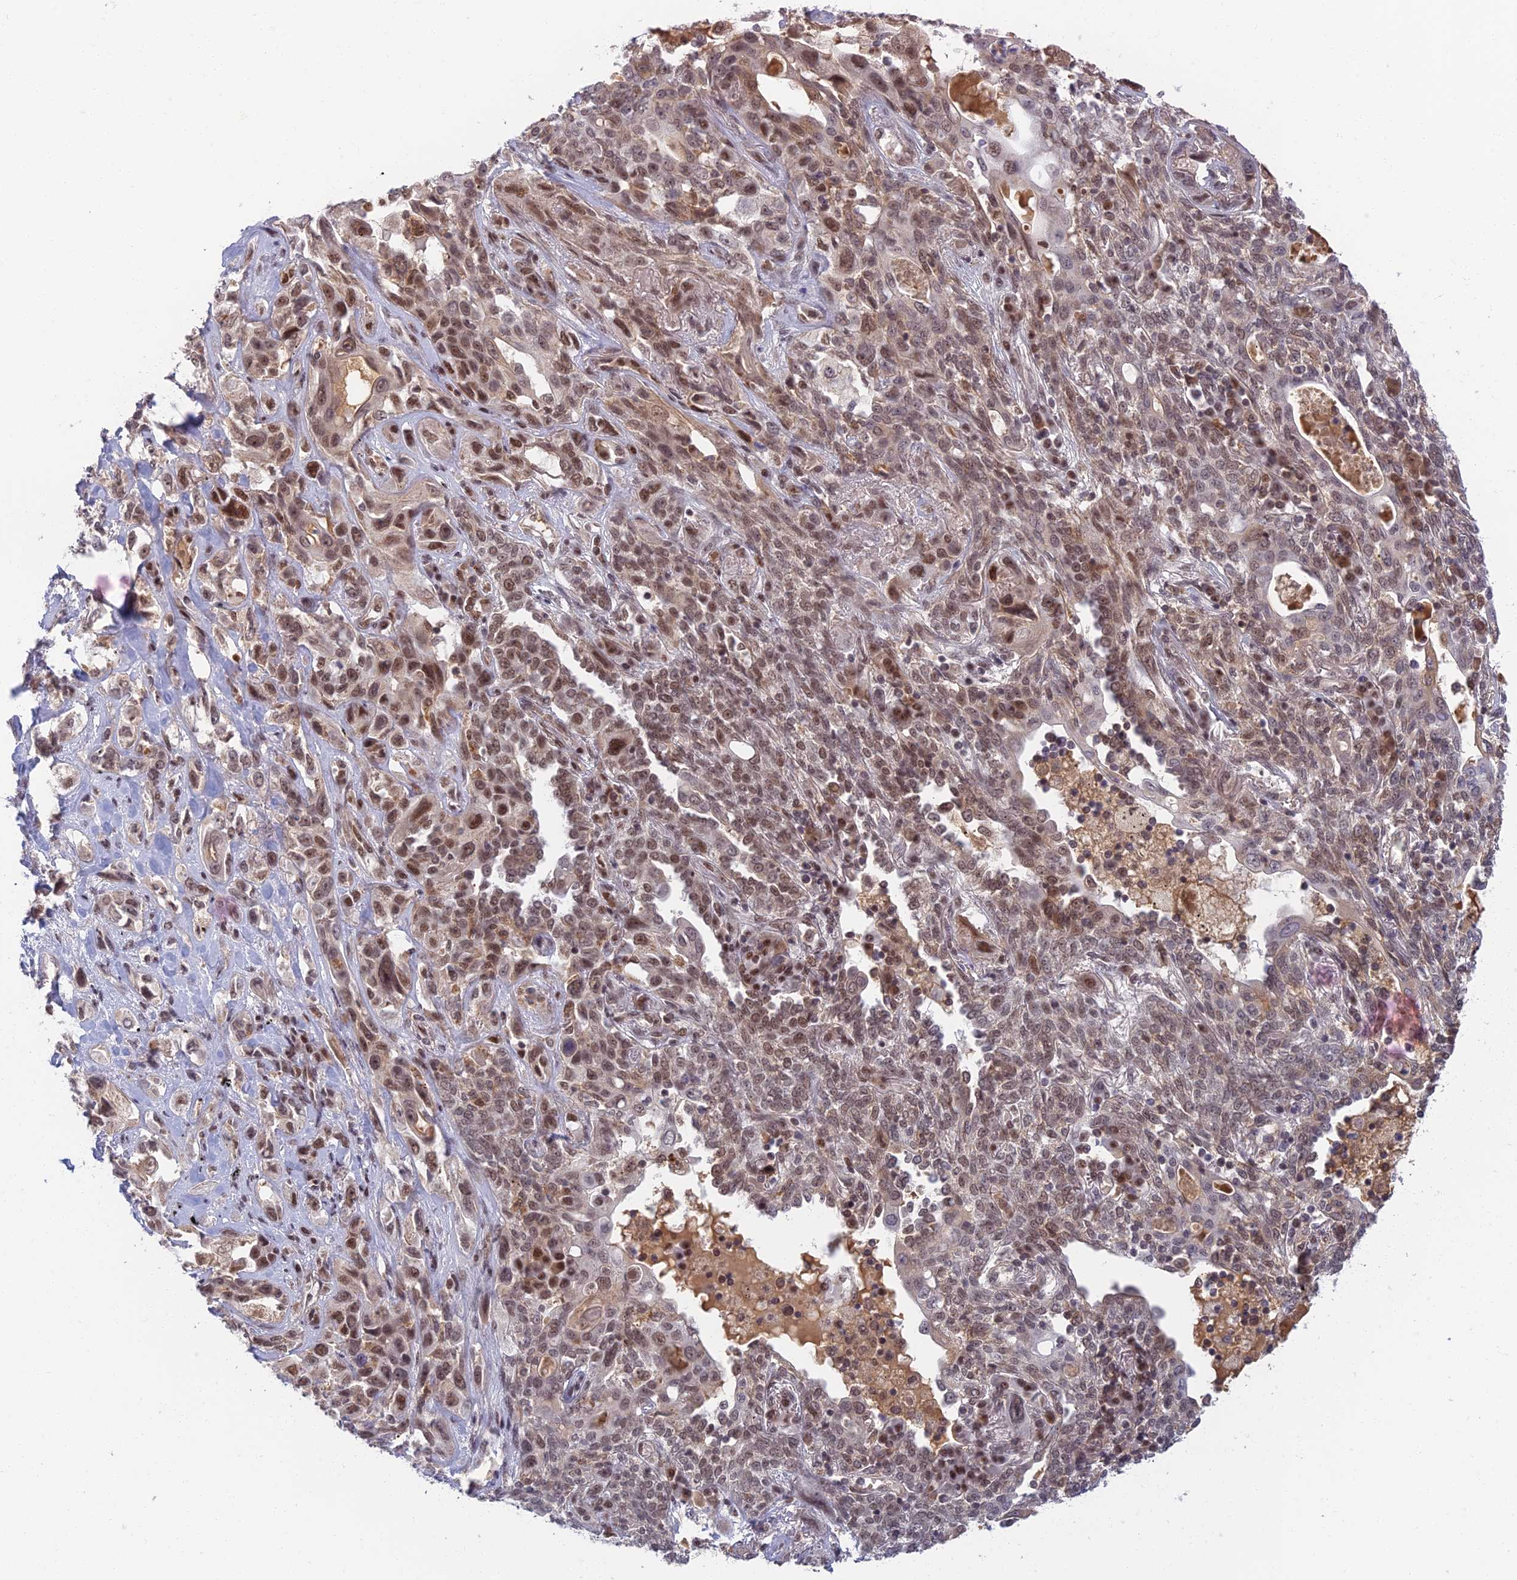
{"staining": {"intensity": "moderate", "quantity": "25%-75%", "location": "nuclear"}, "tissue": "lung cancer", "cell_type": "Tumor cells", "image_type": "cancer", "snomed": [{"axis": "morphology", "description": "Squamous cell carcinoma, NOS"}, {"axis": "topography", "description": "Lung"}], "caption": "A photomicrograph of lung cancer (squamous cell carcinoma) stained for a protein exhibits moderate nuclear brown staining in tumor cells.", "gene": "TCEA2", "patient": {"sex": "female", "age": 70}}